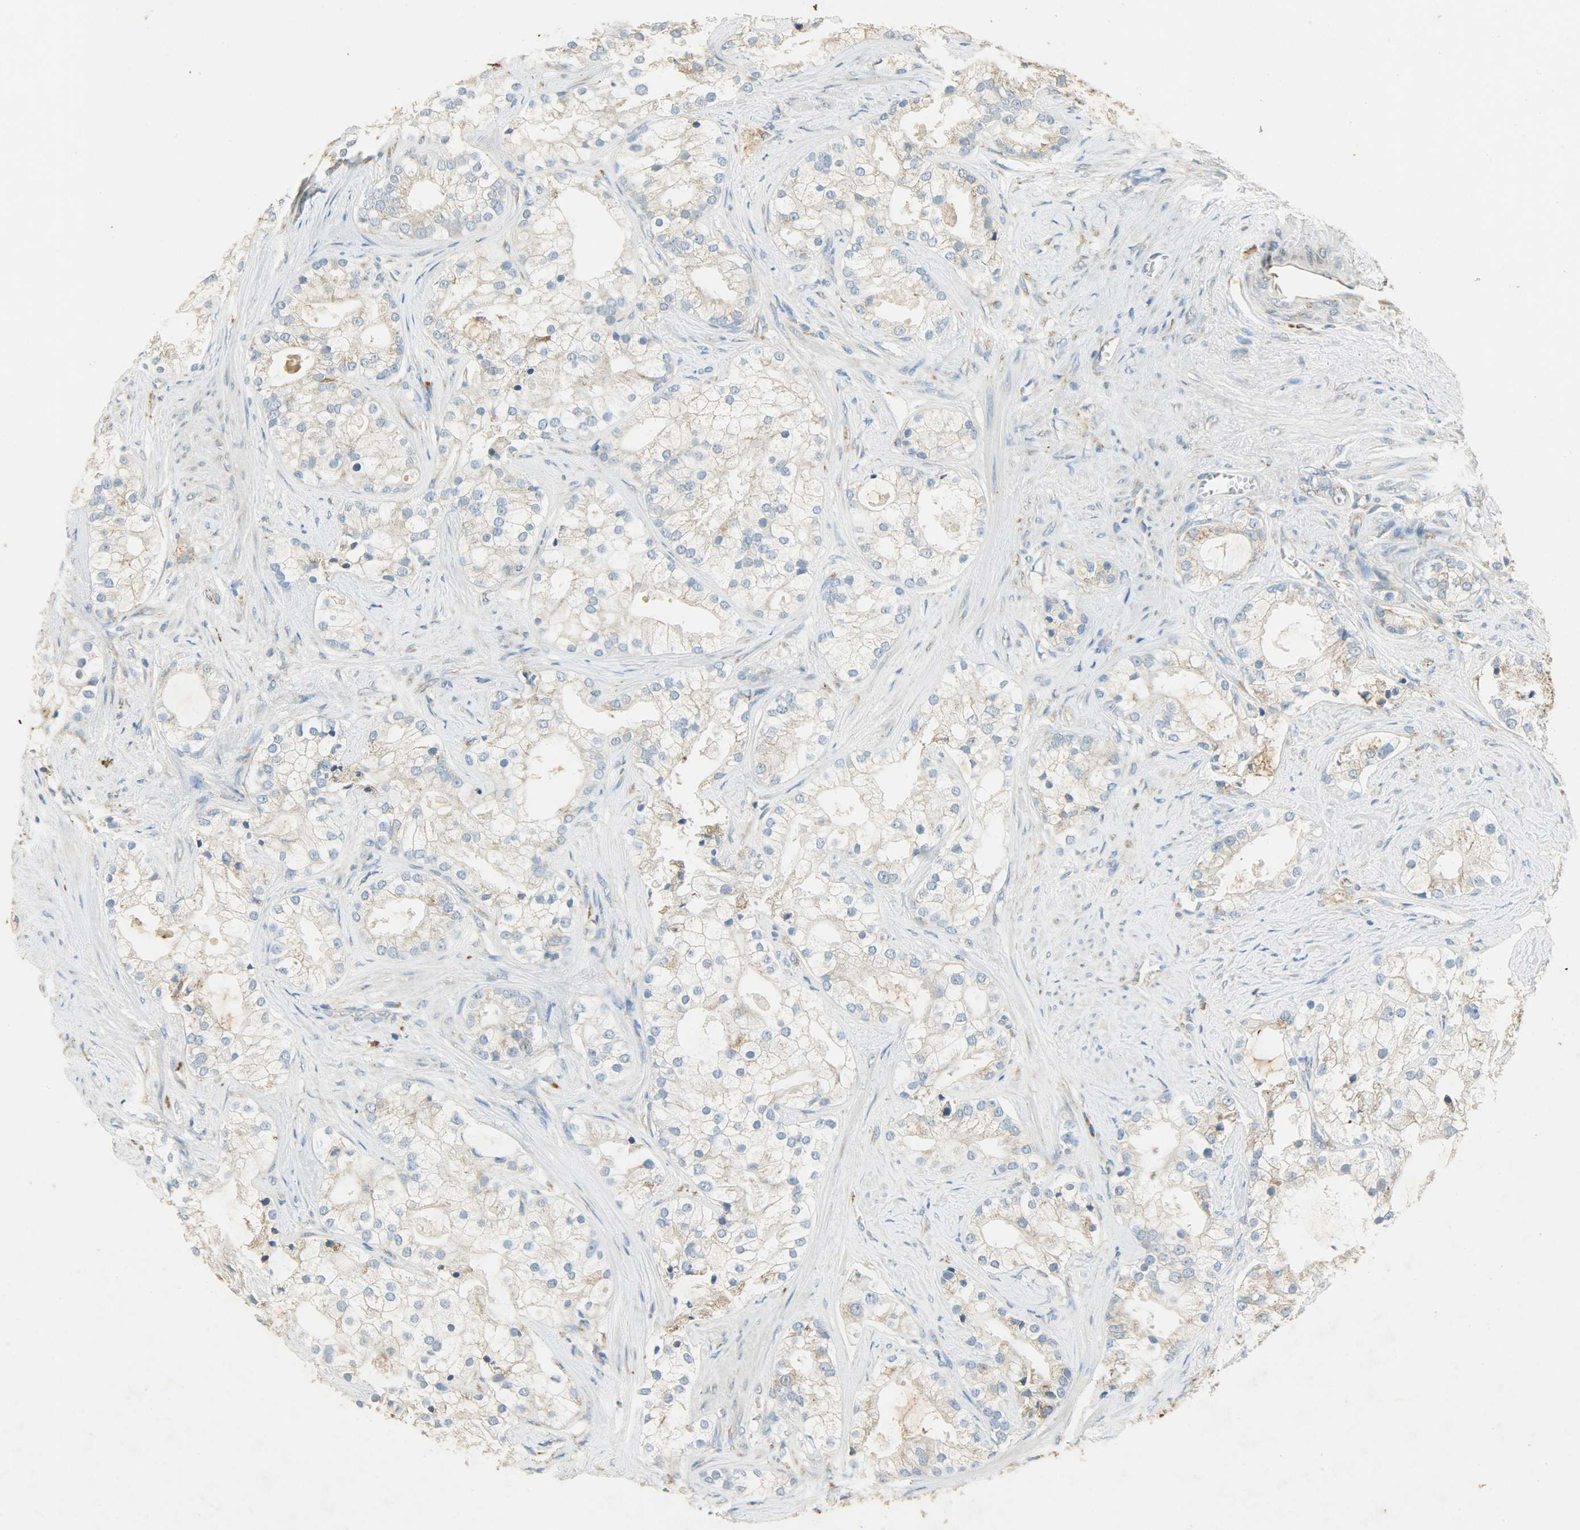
{"staining": {"intensity": "moderate", "quantity": "25%-75%", "location": "cytoplasmic/membranous"}, "tissue": "prostate cancer", "cell_type": "Tumor cells", "image_type": "cancer", "snomed": [{"axis": "morphology", "description": "Adenocarcinoma, Low grade"}, {"axis": "topography", "description": "Prostate"}], "caption": "A photomicrograph of prostate adenocarcinoma (low-grade) stained for a protein reveals moderate cytoplasmic/membranous brown staining in tumor cells.", "gene": "HSPA5", "patient": {"sex": "male", "age": 58}}